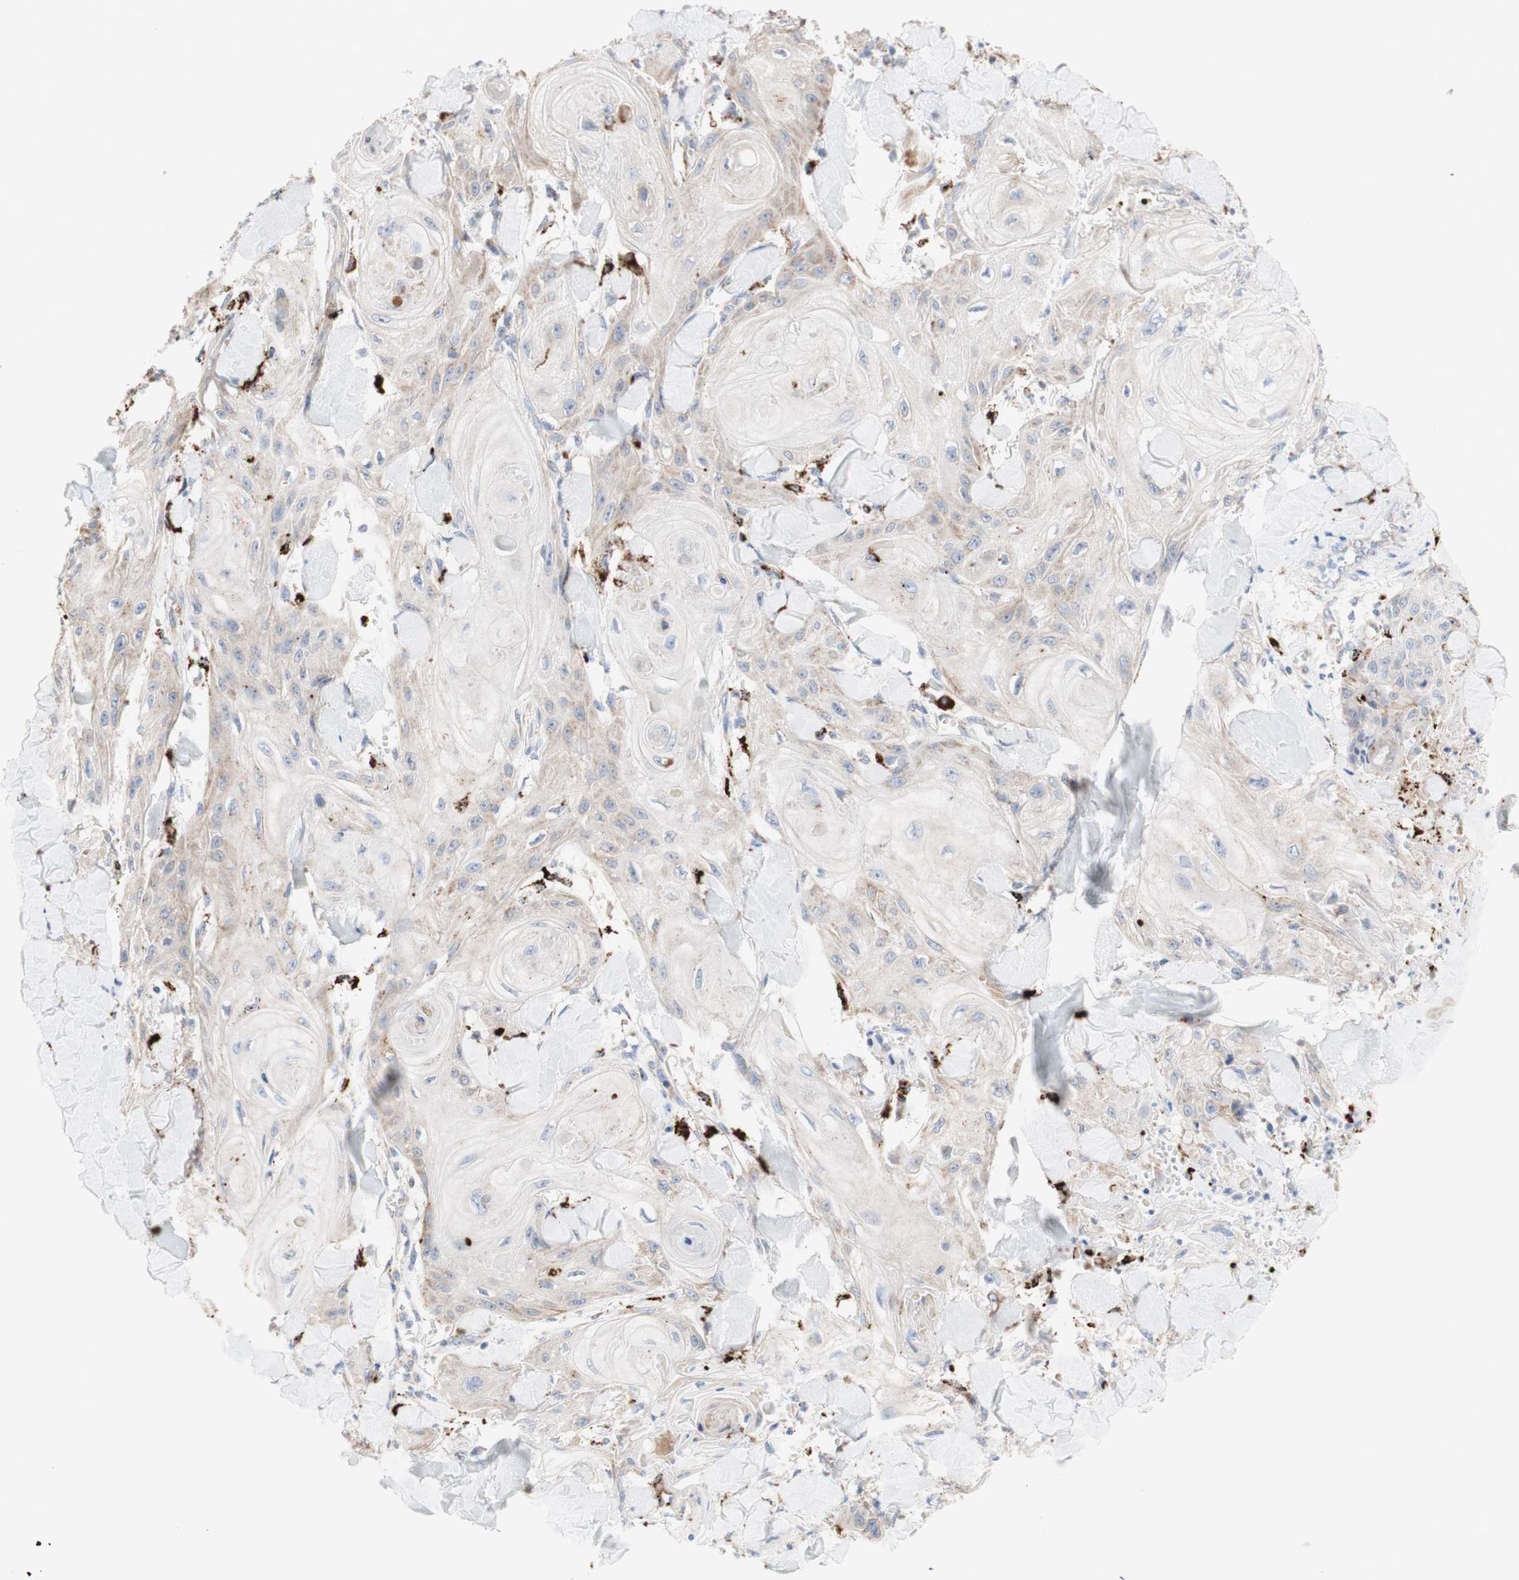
{"staining": {"intensity": "negative", "quantity": "none", "location": "none"}, "tissue": "skin cancer", "cell_type": "Tumor cells", "image_type": "cancer", "snomed": [{"axis": "morphology", "description": "Squamous cell carcinoma, NOS"}, {"axis": "topography", "description": "Skin"}], "caption": "Protein analysis of skin cancer displays no significant staining in tumor cells.", "gene": "URB2", "patient": {"sex": "male", "age": 74}}